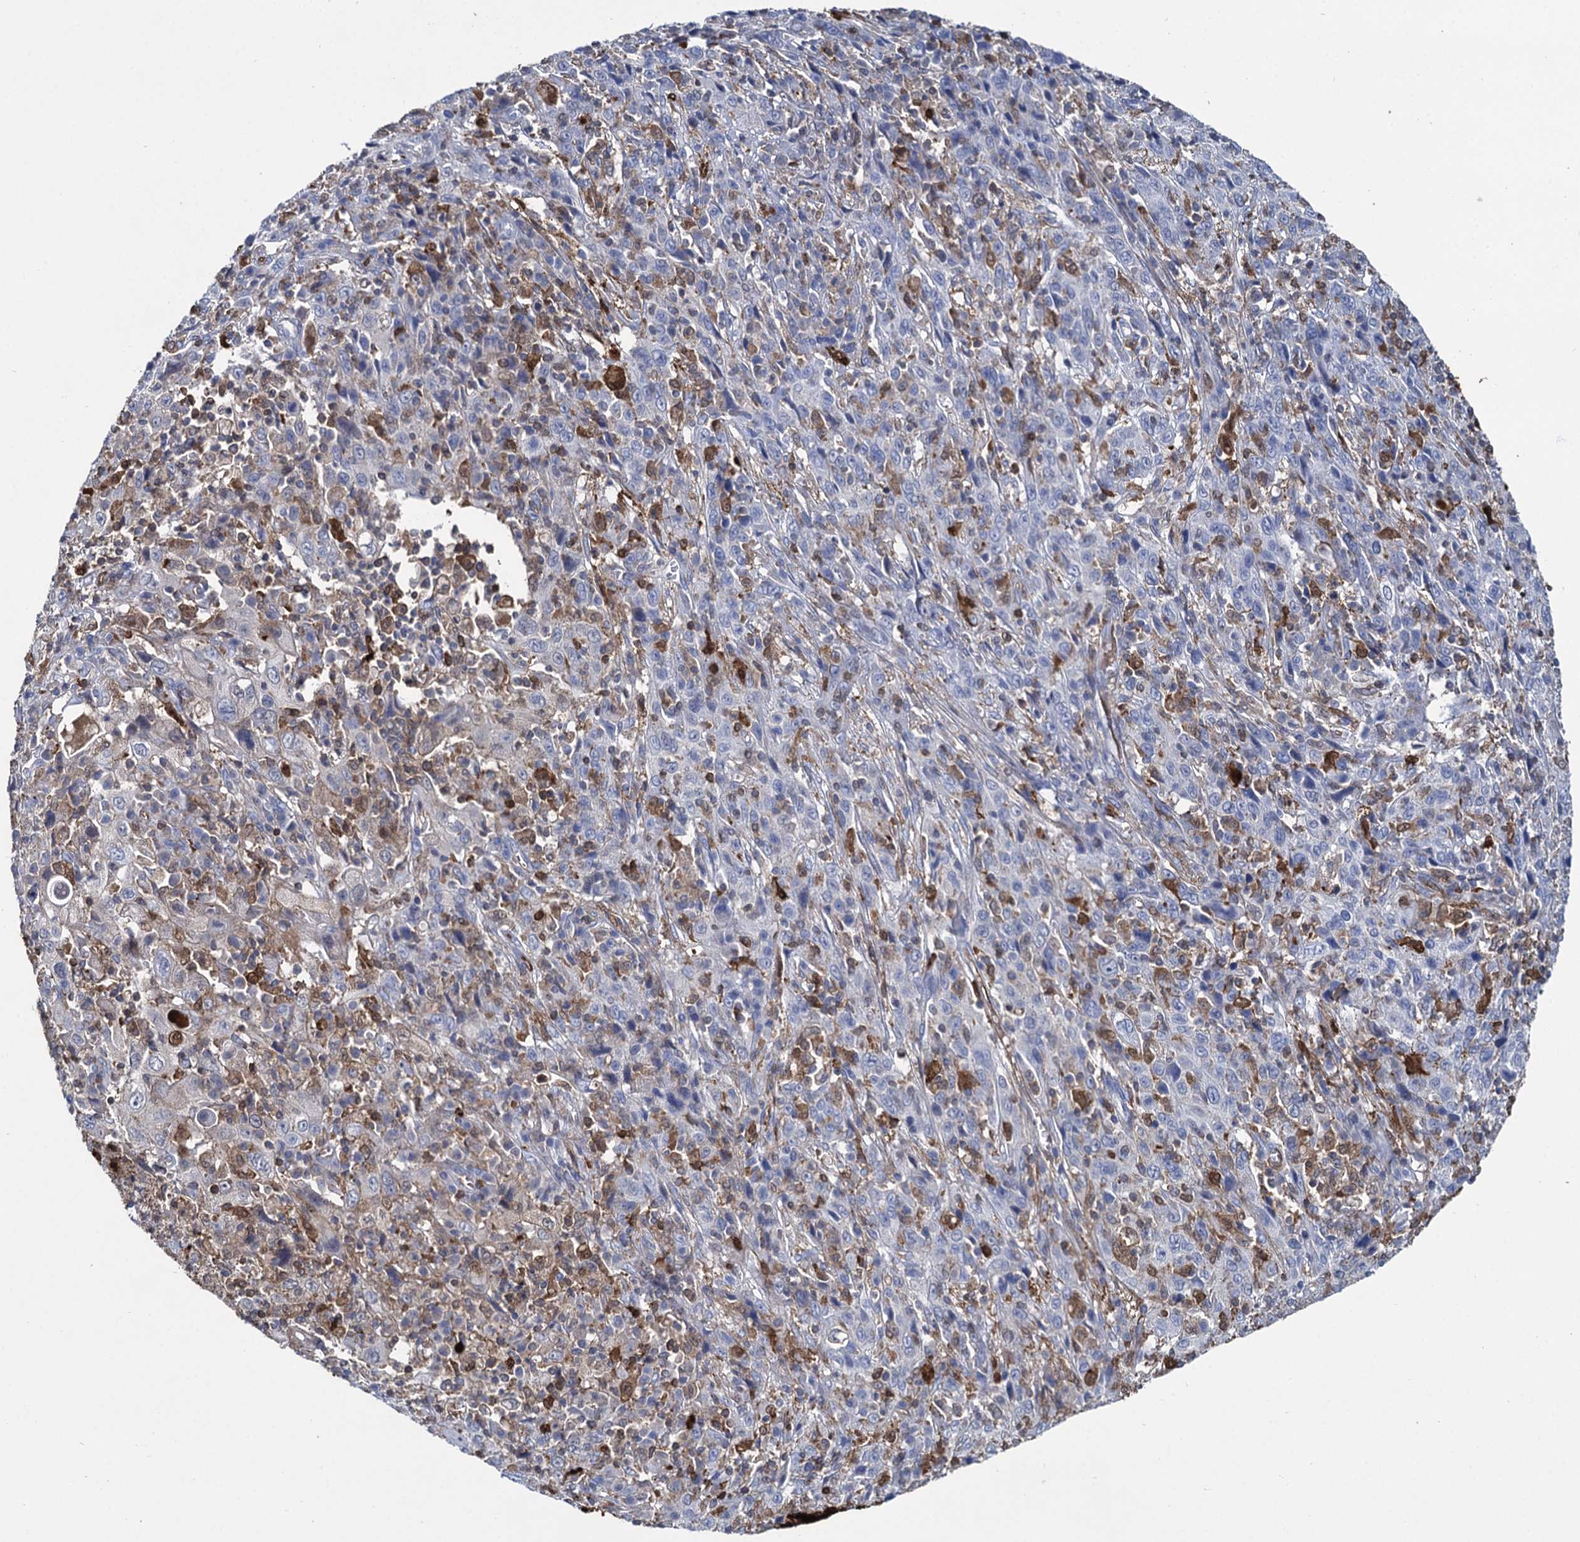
{"staining": {"intensity": "negative", "quantity": "none", "location": "none"}, "tissue": "cervical cancer", "cell_type": "Tumor cells", "image_type": "cancer", "snomed": [{"axis": "morphology", "description": "Squamous cell carcinoma, NOS"}, {"axis": "topography", "description": "Cervix"}], "caption": "A photomicrograph of cervical cancer (squamous cell carcinoma) stained for a protein demonstrates no brown staining in tumor cells. (Stains: DAB IHC with hematoxylin counter stain, Microscopy: brightfield microscopy at high magnification).", "gene": "FABP5", "patient": {"sex": "female", "age": 46}}